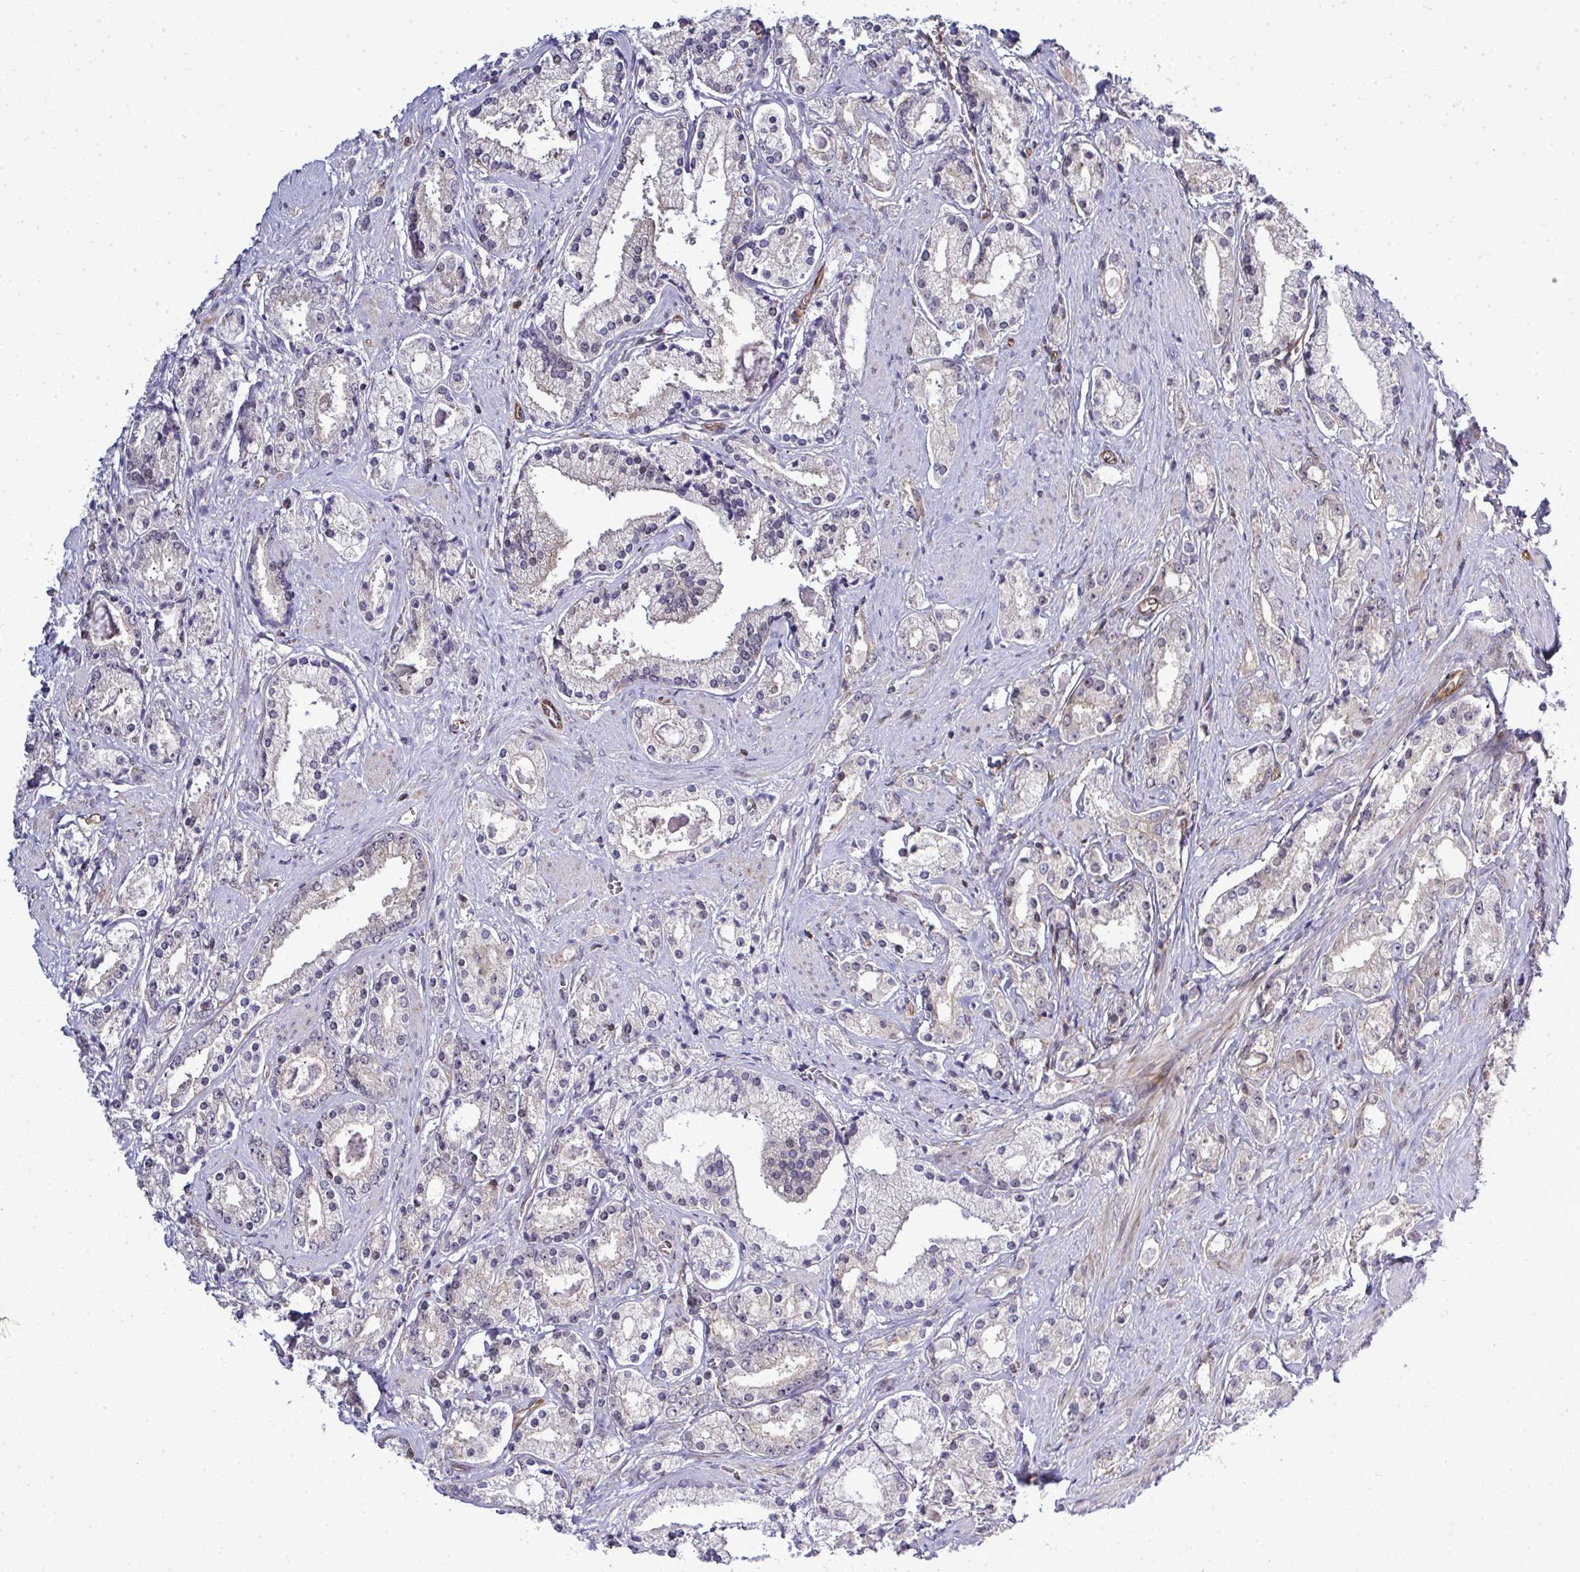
{"staining": {"intensity": "negative", "quantity": "none", "location": "none"}, "tissue": "prostate cancer", "cell_type": "Tumor cells", "image_type": "cancer", "snomed": [{"axis": "morphology", "description": "Adenocarcinoma, High grade"}, {"axis": "topography", "description": "Prostate"}], "caption": "There is no significant staining in tumor cells of prostate cancer (high-grade adenocarcinoma).", "gene": "FUT10", "patient": {"sex": "male", "age": 67}}